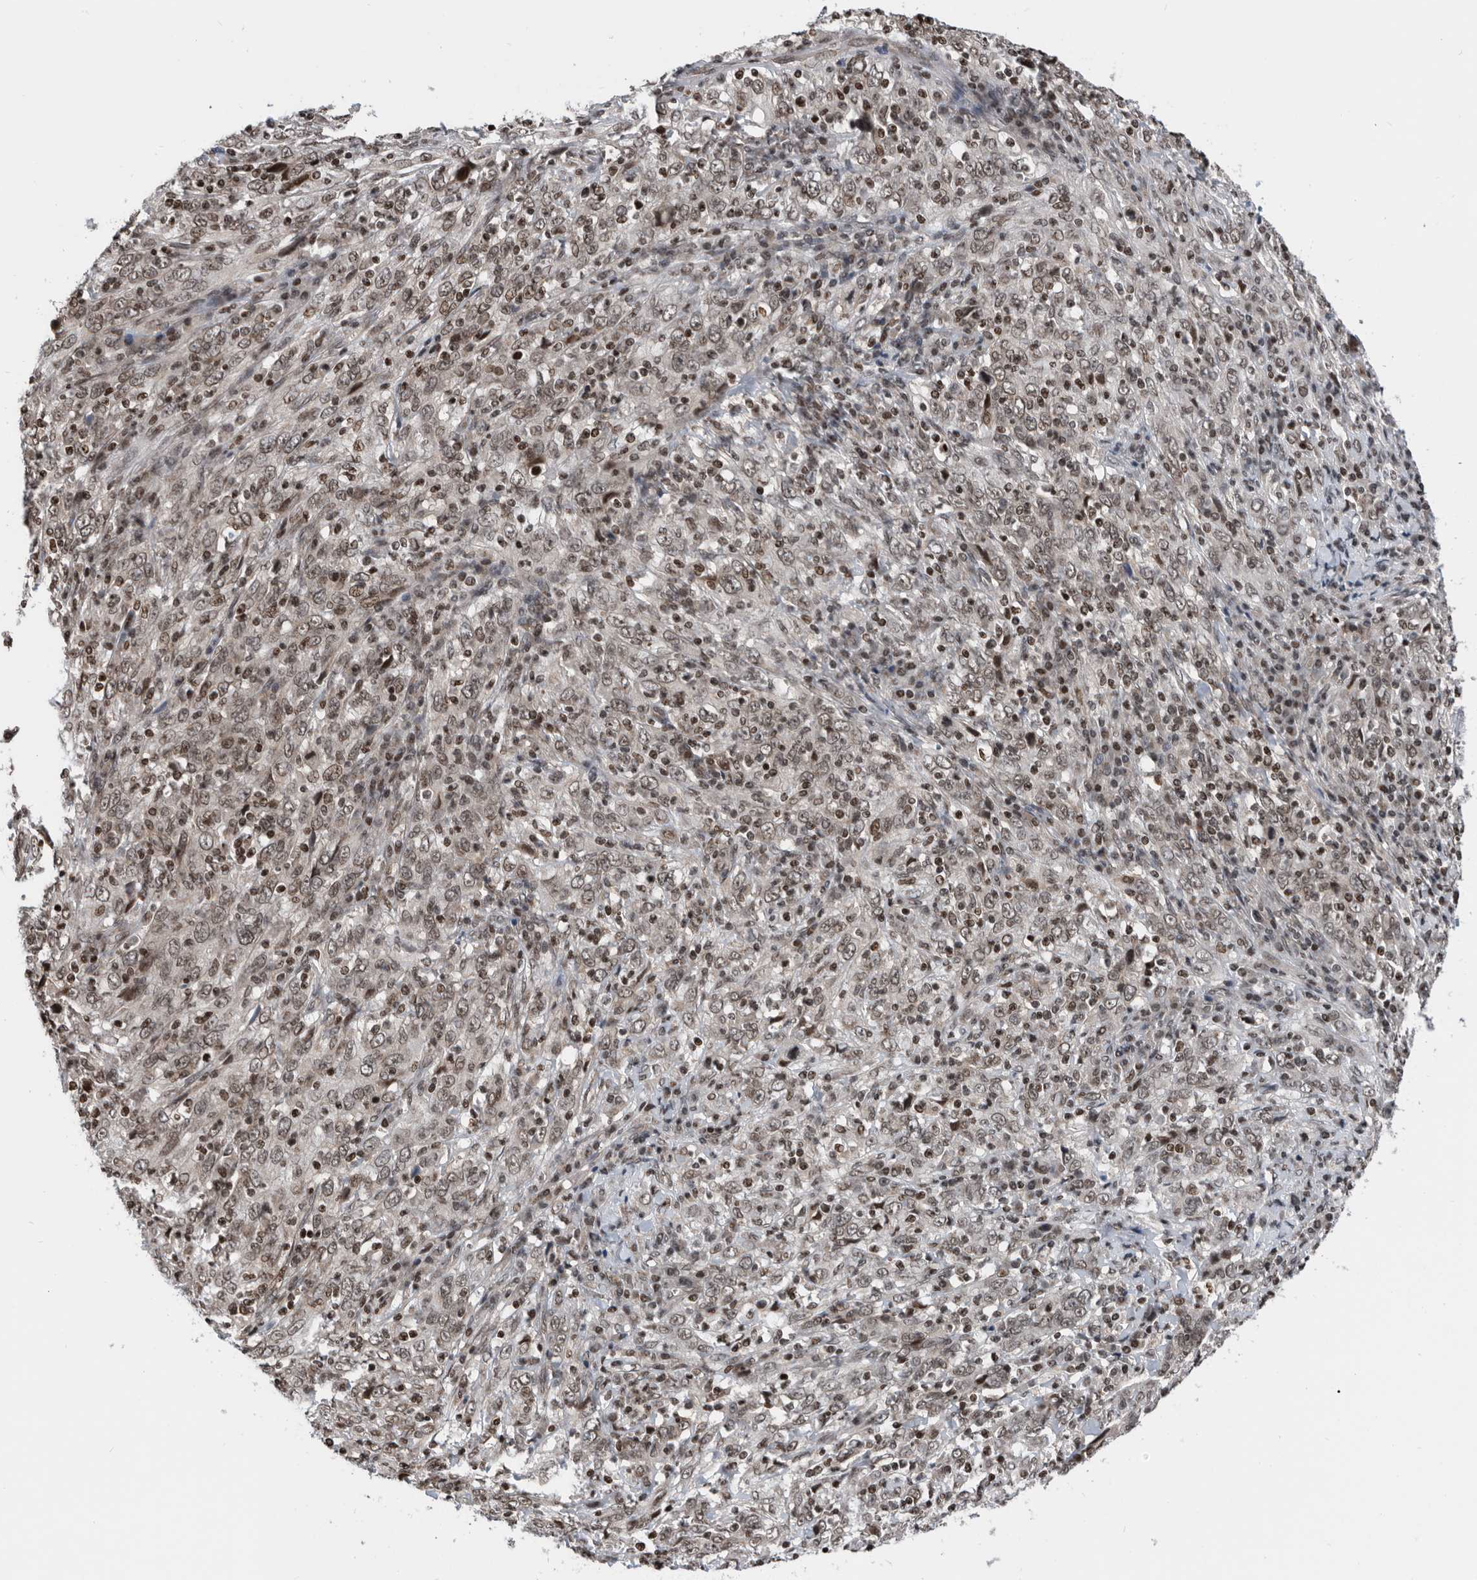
{"staining": {"intensity": "weak", "quantity": ">75%", "location": "nuclear"}, "tissue": "cervical cancer", "cell_type": "Tumor cells", "image_type": "cancer", "snomed": [{"axis": "morphology", "description": "Squamous cell carcinoma, NOS"}, {"axis": "topography", "description": "Cervix"}], "caption": "Cervical squamous cell carcinoma tissue displays weak nuclear expression in approximately >75% of tumor cells, visualized by immunohistochemistry.", "gene": "SNRNP48", "patient": {"sex": "female", "age": 46}}